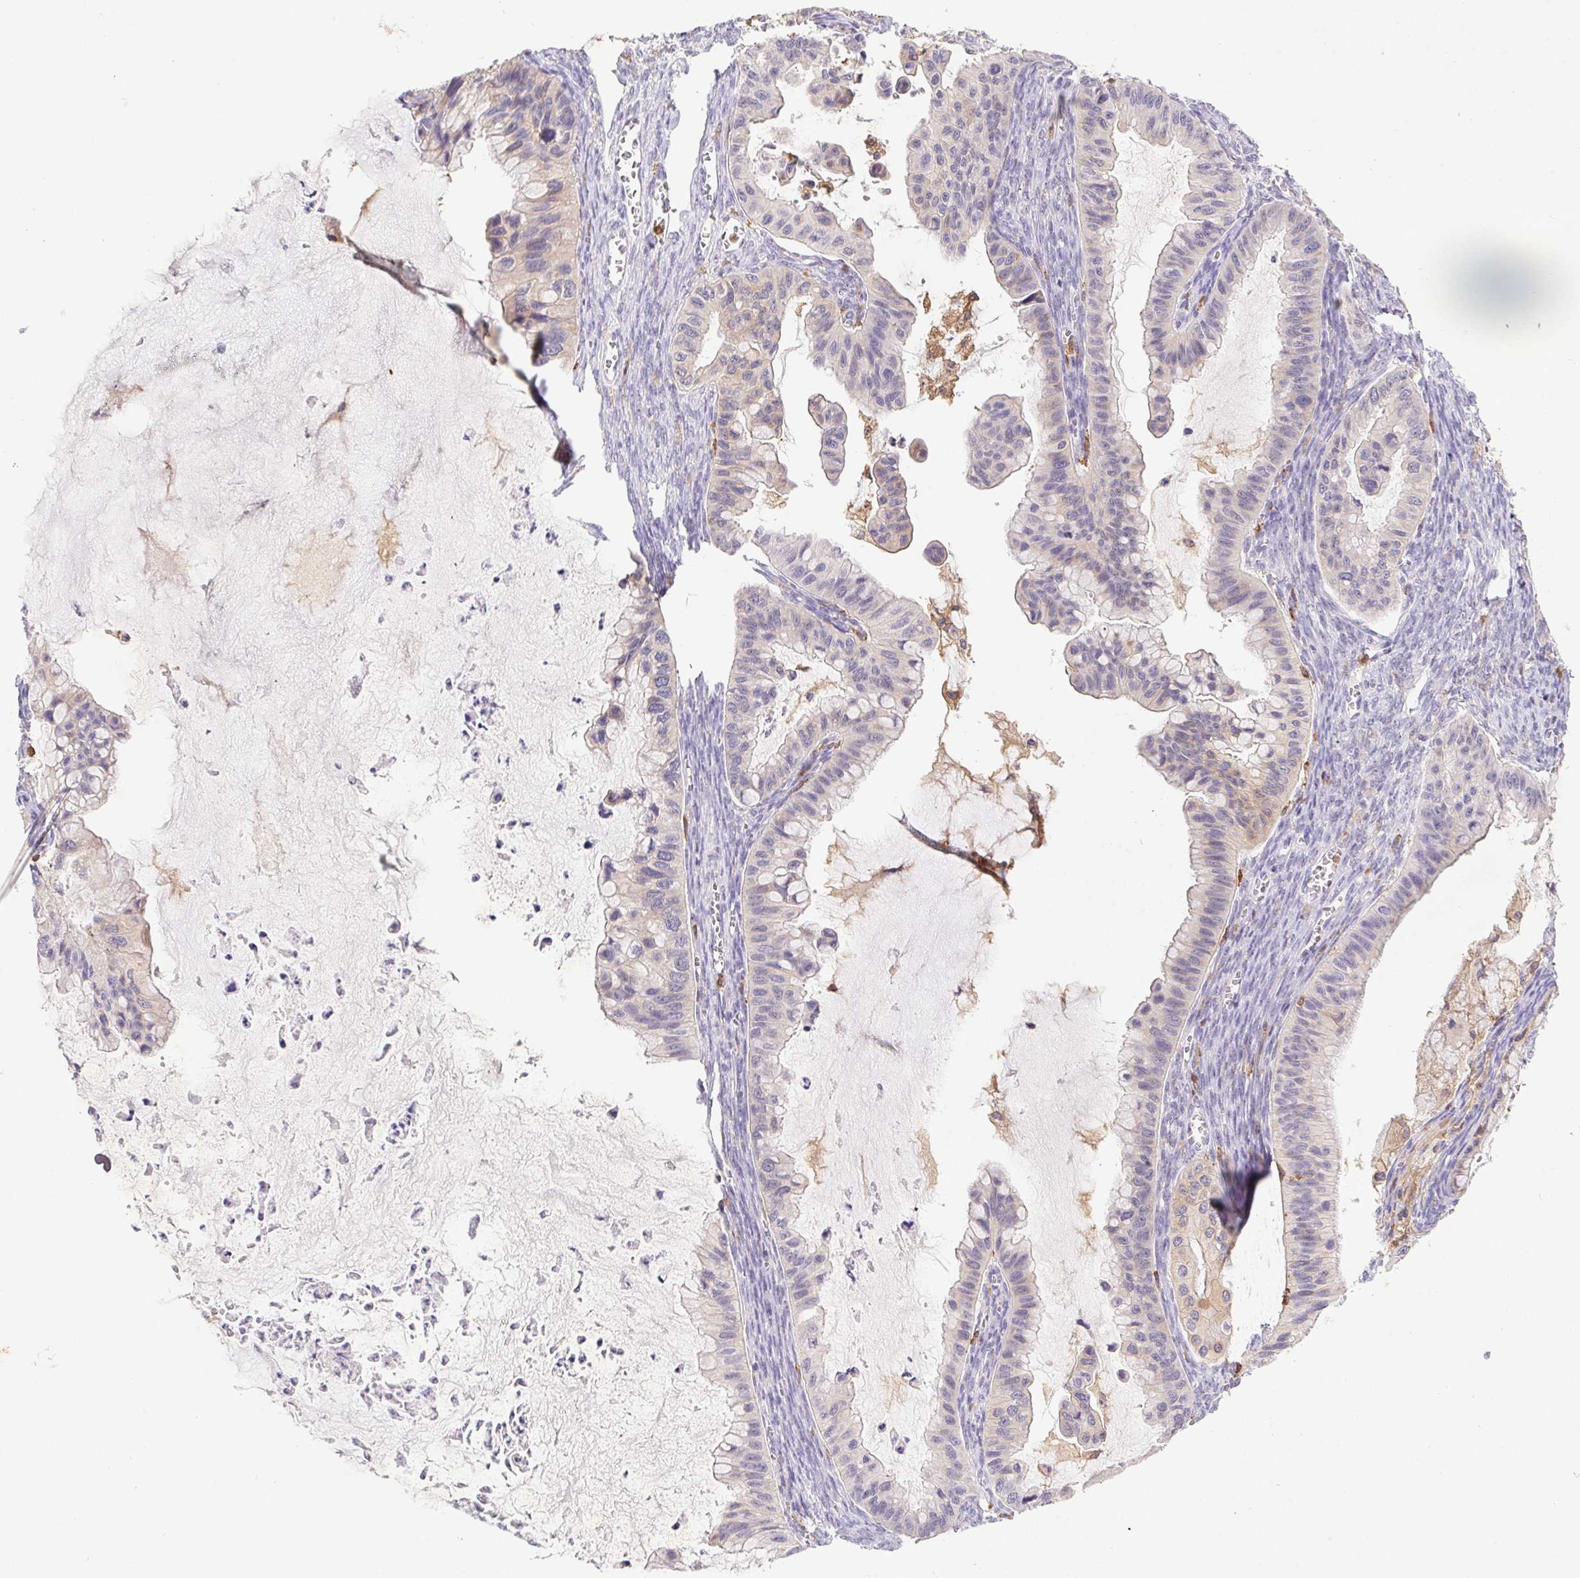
{"staining": {"intensity": "weak", "quantity": "25%-75%", "location": "cytoplasmic/membranous"}, "tissue": "ovarian cancer", "cell_type": "Tumor cells", "image_type": "cancer", "snomed": [{"axis": "morphology", "description": "Cystadenocarcinoma, mucinous, NOS"}, {"axis": "topography", "description": "Ovary"}], "caption": "Protein staining reveals weak cytoplasmic/membranous expression in approximately 25%-75% of tumor cells in mucinous cystadenocarcinoma (ovarian).", "gene": "APBB1IP", "patient": {"sex": "female", "age": 72}}